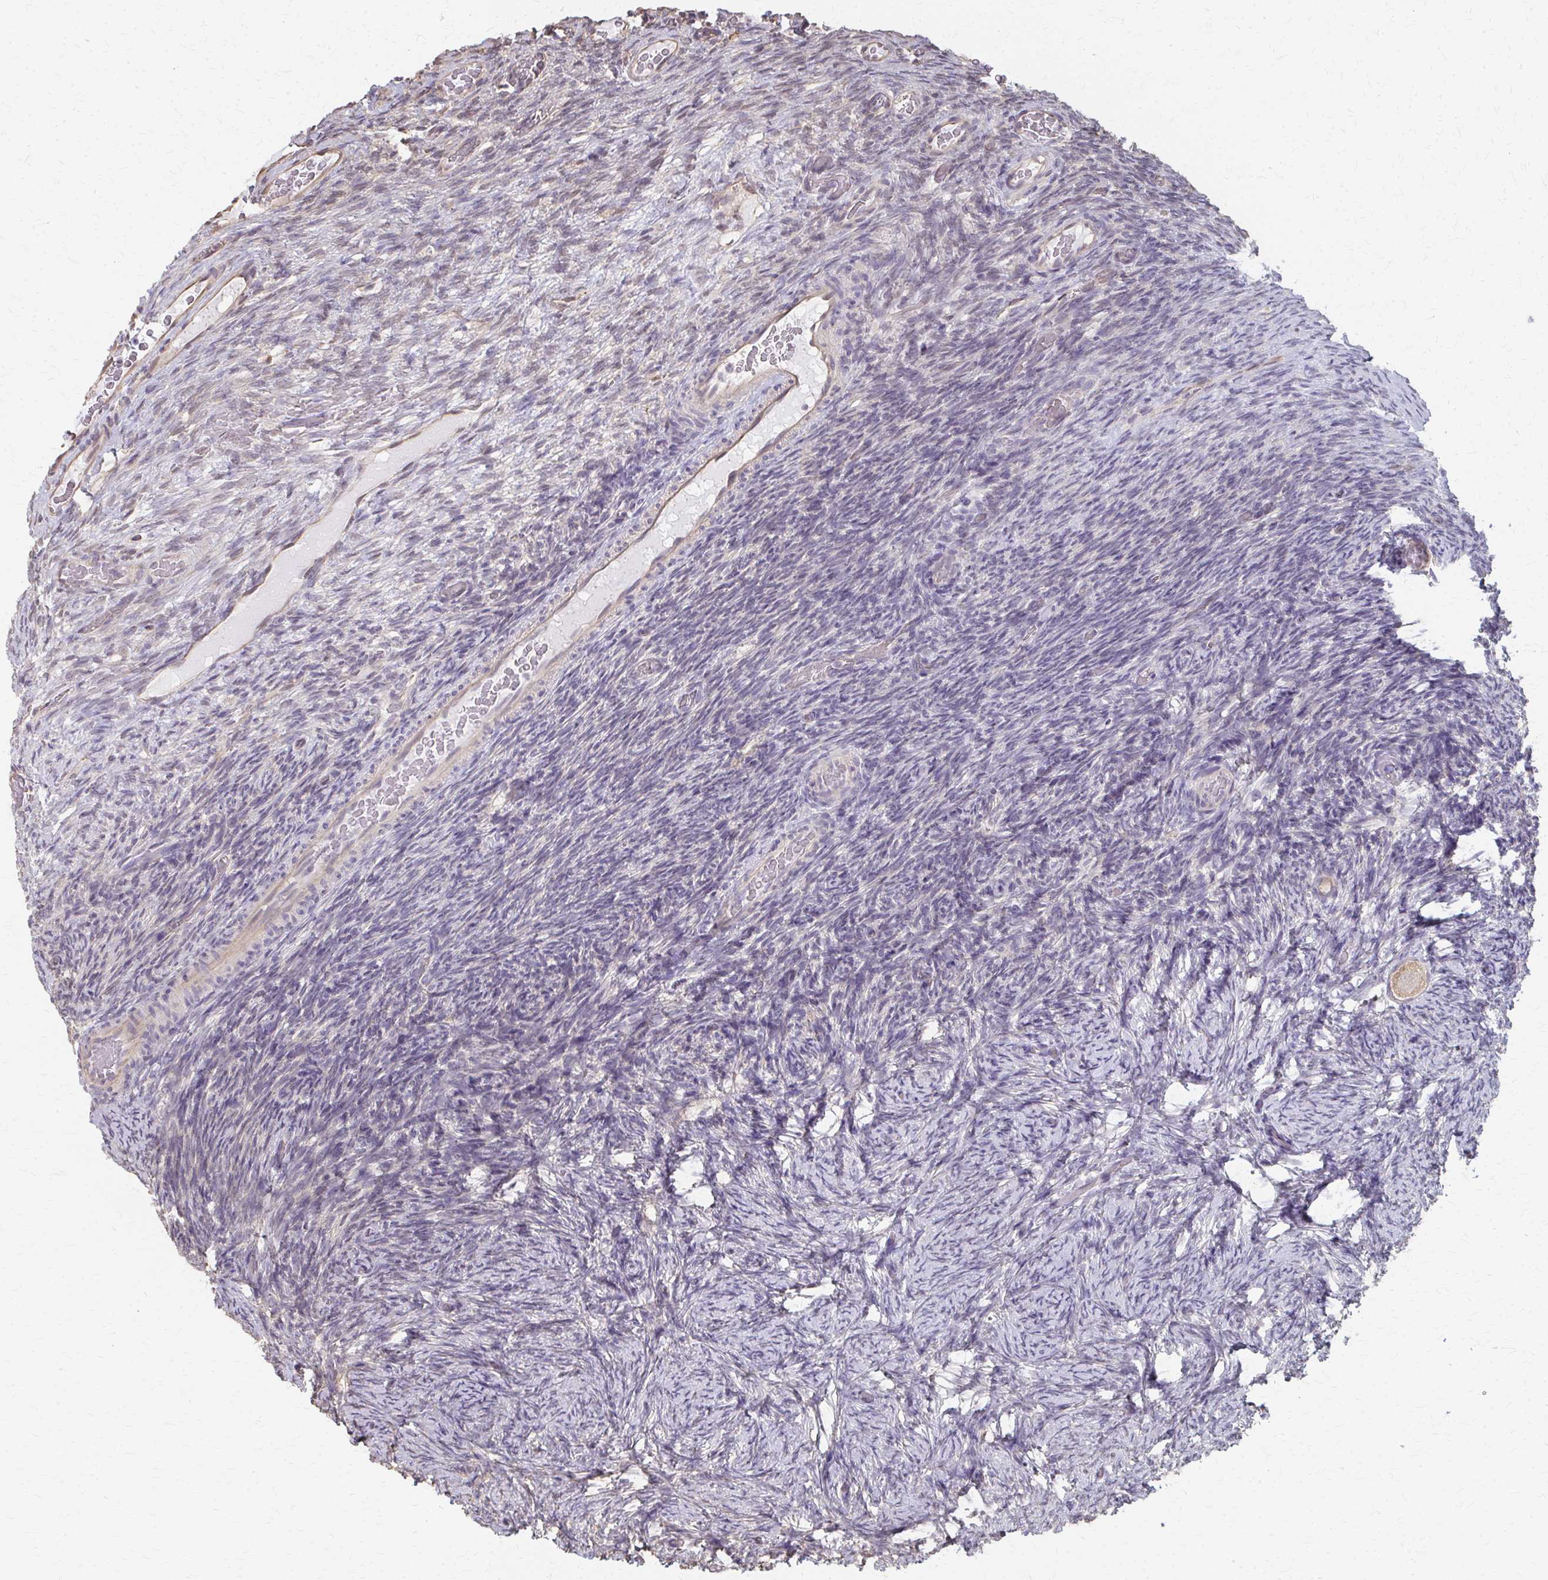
{"staining": {"intensity": "moderate", "quantity": ">75%", "location": "cytoplasmic/membranous"}, "tissue": "ovary", "cell_type": "Follicle cells", "image_type": "normal", "snomed": [{"axis": "morphology", "description": "Normal tissue, NOS"}, {"axis": "topography", "description": "Ovary"}], "caption": "Immunohistochemistry micrograph of normal ovary: human ovary stained using IHC displays medium levels of moderate protein expression localized specifically in the cytoplasmic/membranous of follicle cells, appearing as a cytoplasmic/membranous brown color.", "gene": "RABGAP1L", "patient": {"sex": "female", "age": 34}}